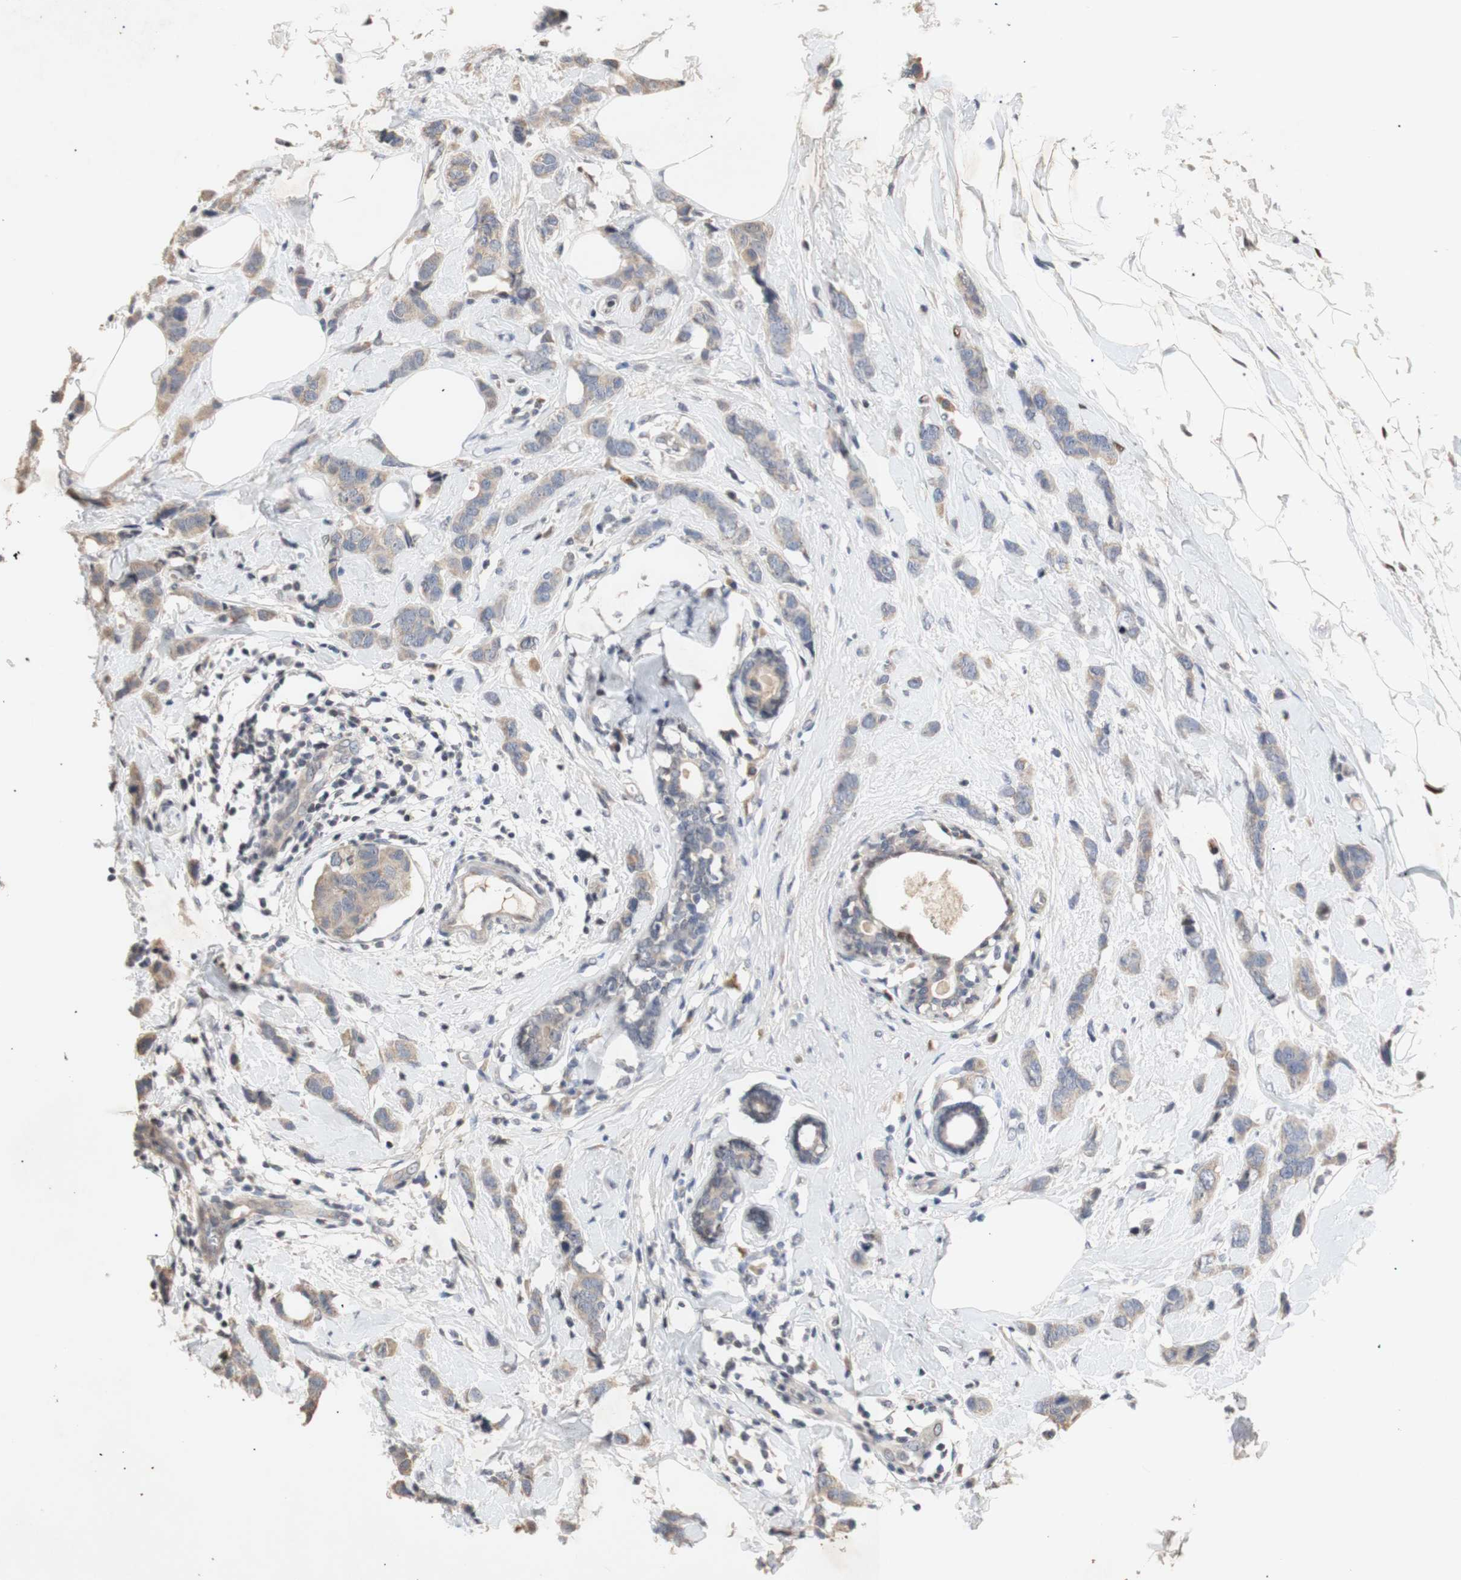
{"staining": {"intensity": "weak", "quantity": ">75%", "location": "cytoplasmic/membranous"}, "tissue": "breast cancer", "cell_type": "Tumor cells", "image_type": "cancer", "snomed": [{"axis": "morphology", "description": "Normal tissue, NOS"}, {"axis": "morphology", "description": "Duct carcinoma"}, {"axis": "topography", "description": "Breast"}], "caption": "The histopathology image shows a brown stain indicating the presence of a protein in the cytoplasmic/membranous of tumor cells in infiltrating ductal carcinoma (breast).", "gene": "FOSB", "patient": {"sex": "female", "age": 50}}